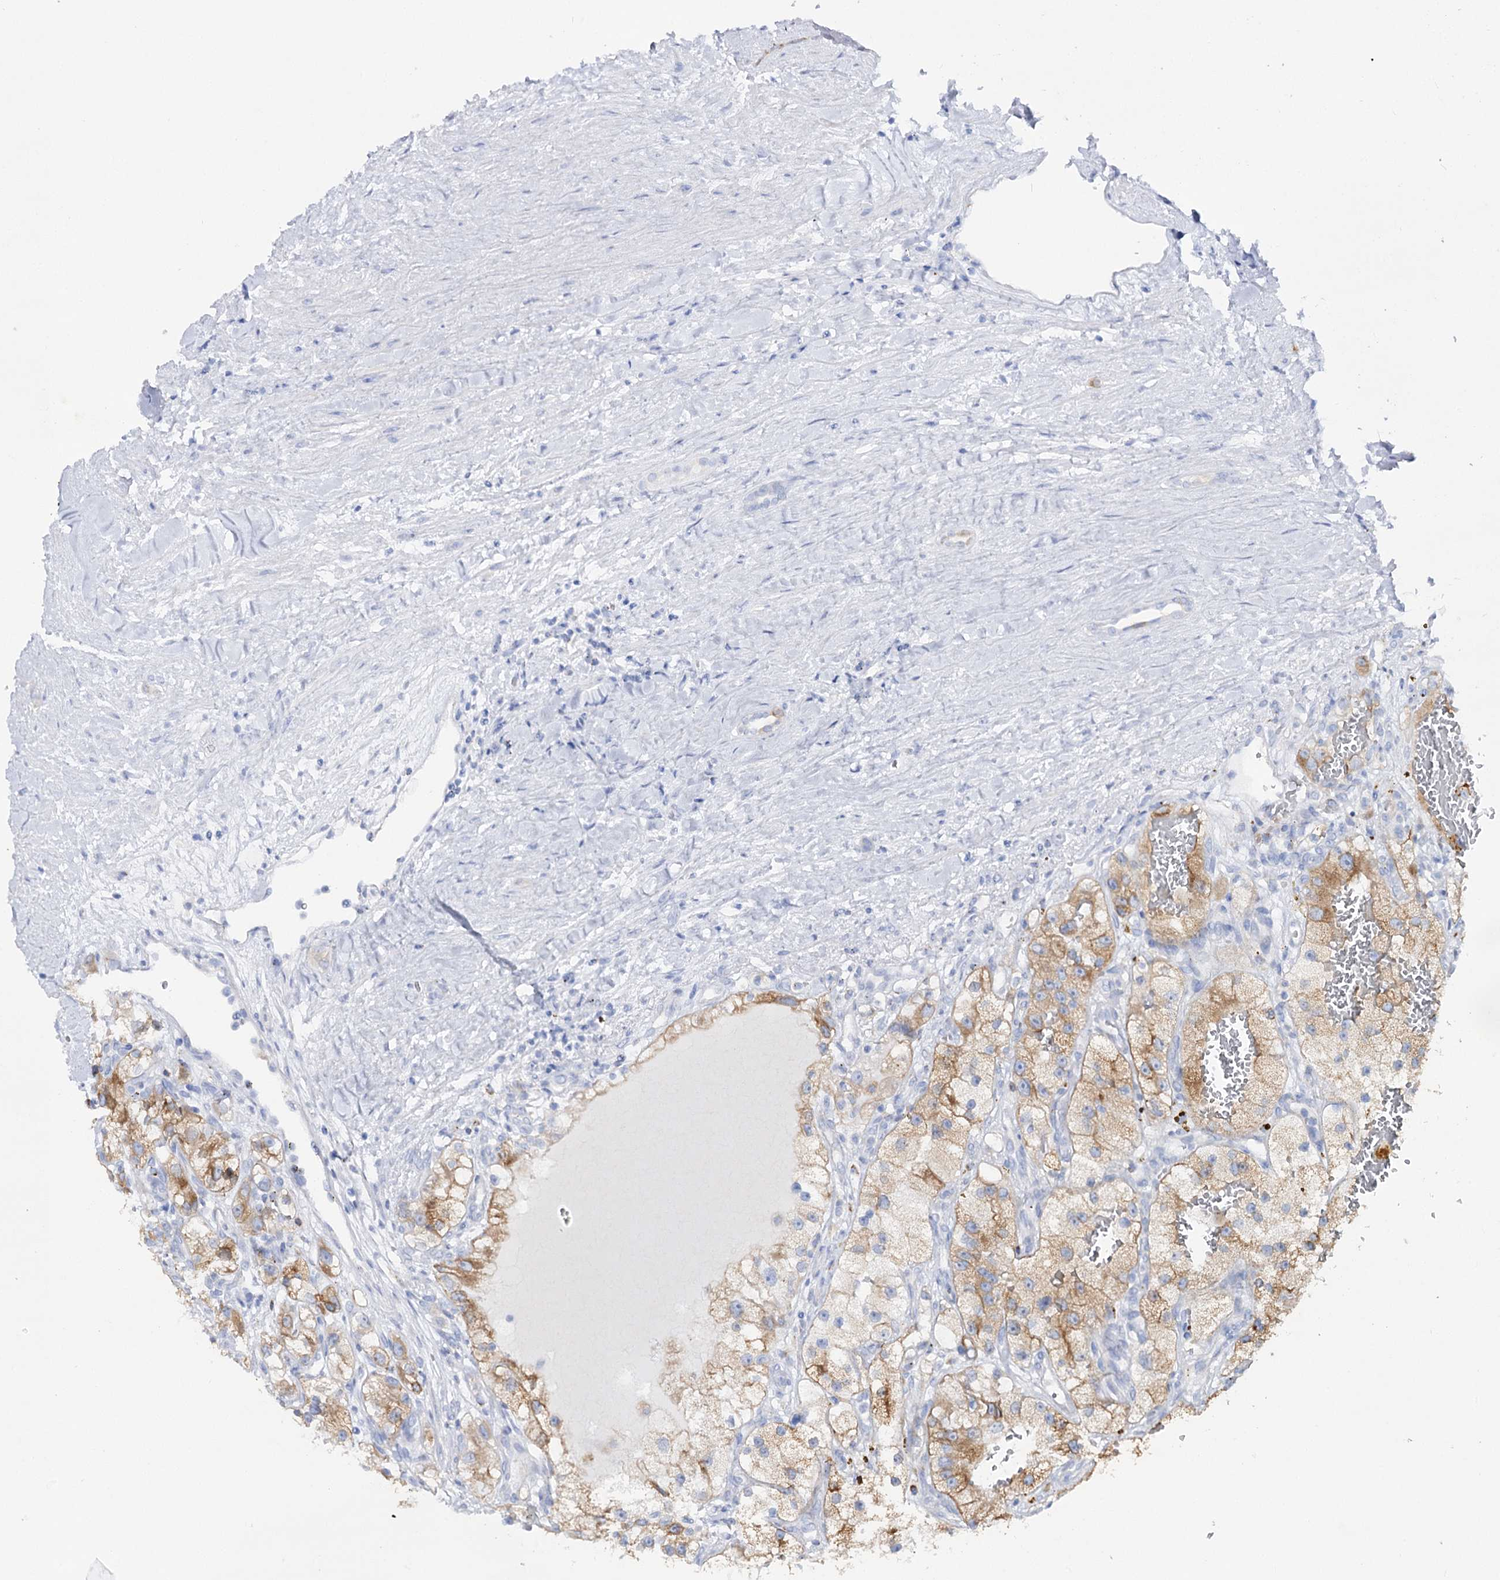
{"staining": {"intensity": "moderate", "quantity": ">75%", "location": "cytoplasmic/membranous"}, "tissue": "renal cancer", "cell_type": "Tumor cells", "image_type": "cancer", "snomed": [{"axis": "morphology", "description": "Adenocarcinoma, NOS"}, {"axis": "topography", "description": "Kidney"}], "caption": "Immunohistochemical staining of renal cancer demonstrates medium levels of moderate cytoplasmic/membranous expression in approximately >75% of tumor cells.", "gene": "SLC3A1", "patient": {"sex": "female", "age": 57}}